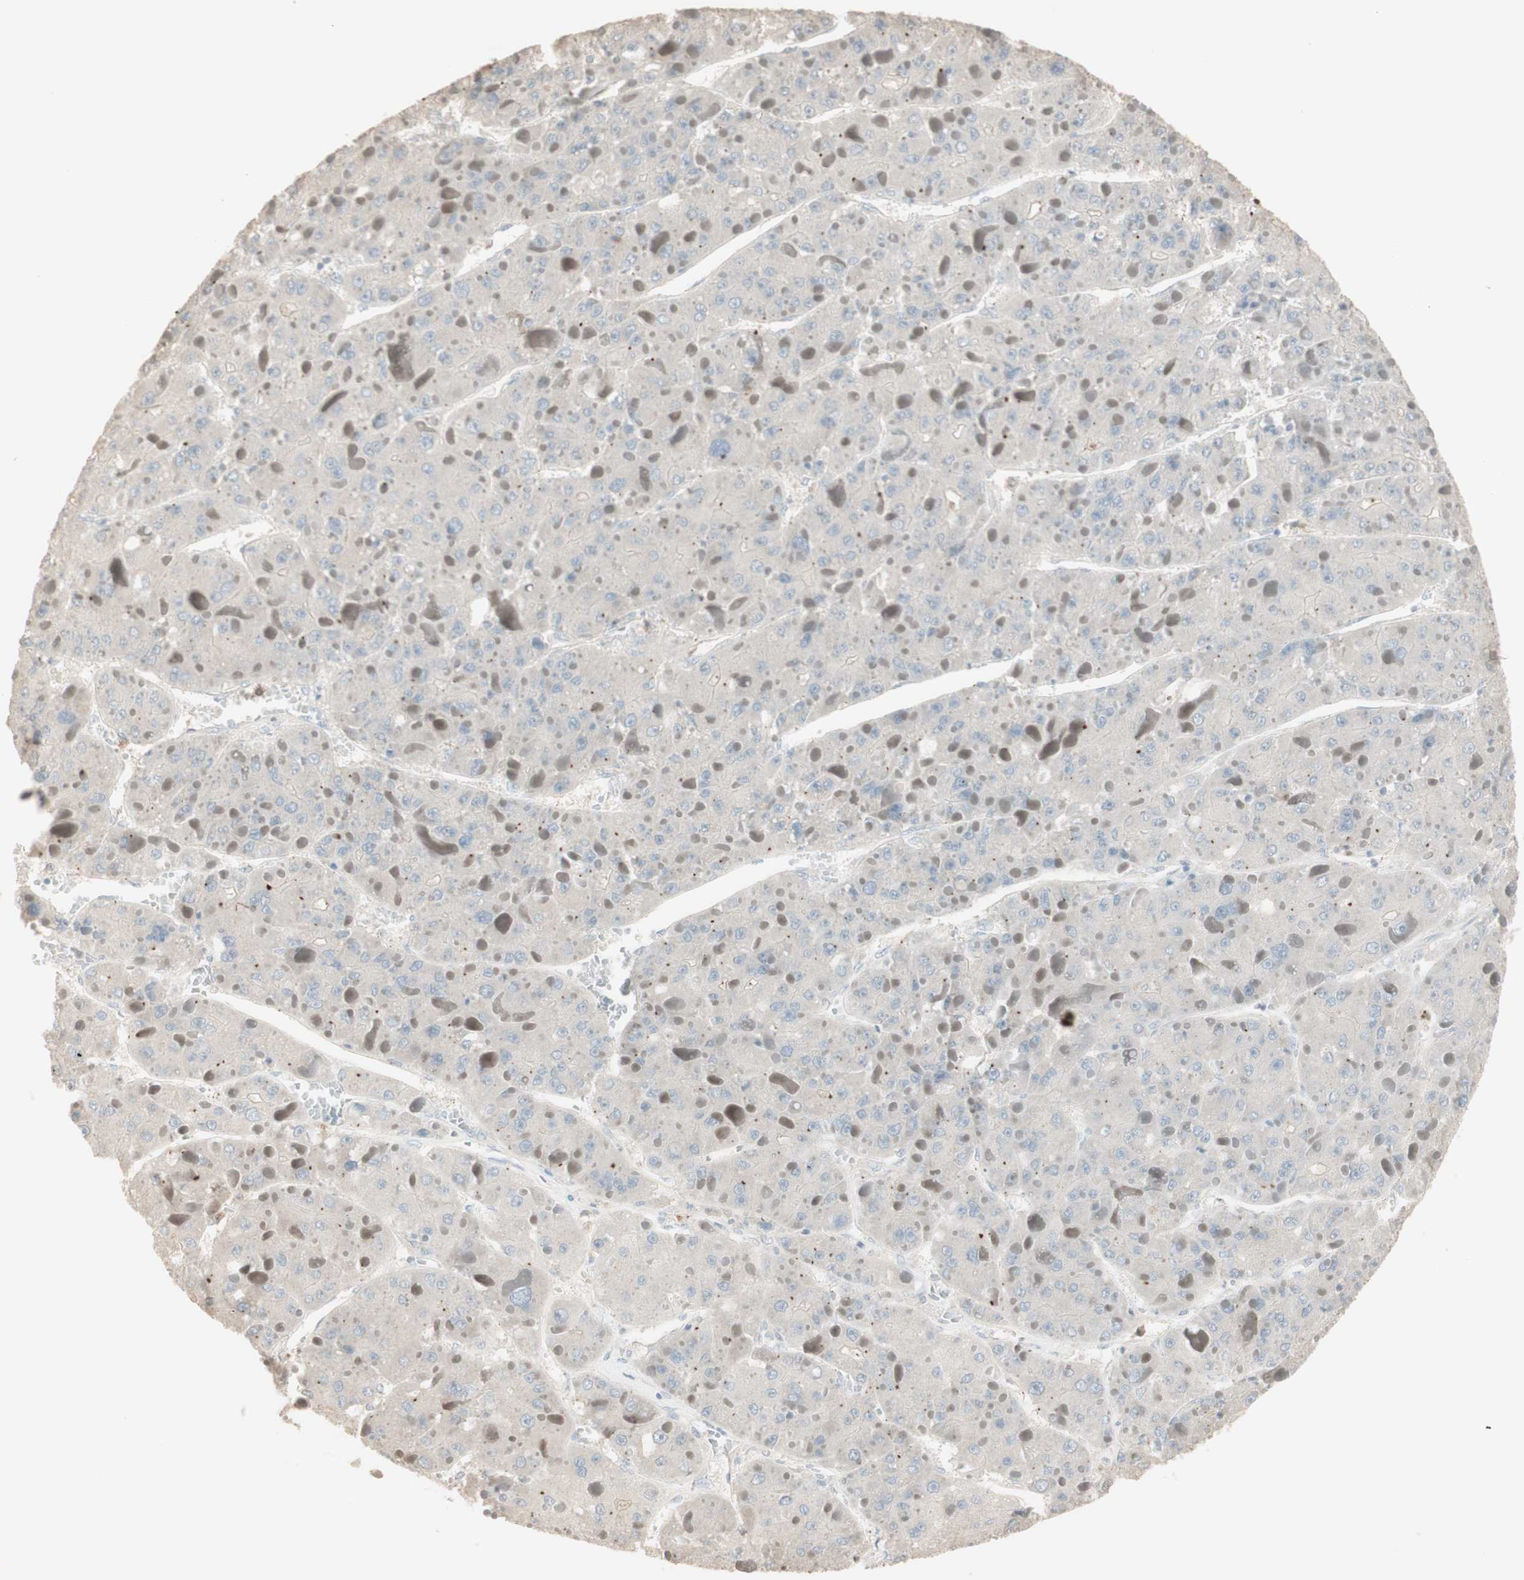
{"staining": {"intensity": "negative", "quantity": "none", "location": "none"}, "tissue": "liver cancer", "cell_type": "Tumor cells", "image_type": "cancer", "snomed": [{"axis": "morphology", "description": "Carcinoma, Hepatocellular, NOS"}, {"axis": "topography", "description": "Liver"}], "caption": "Photomicrograph shows no significant protein positivity in tumor cells of liver cancer (hepatocellular carcinoma).", "gene": "IFNG", "patient": {"sex": "female", "age": 73}}